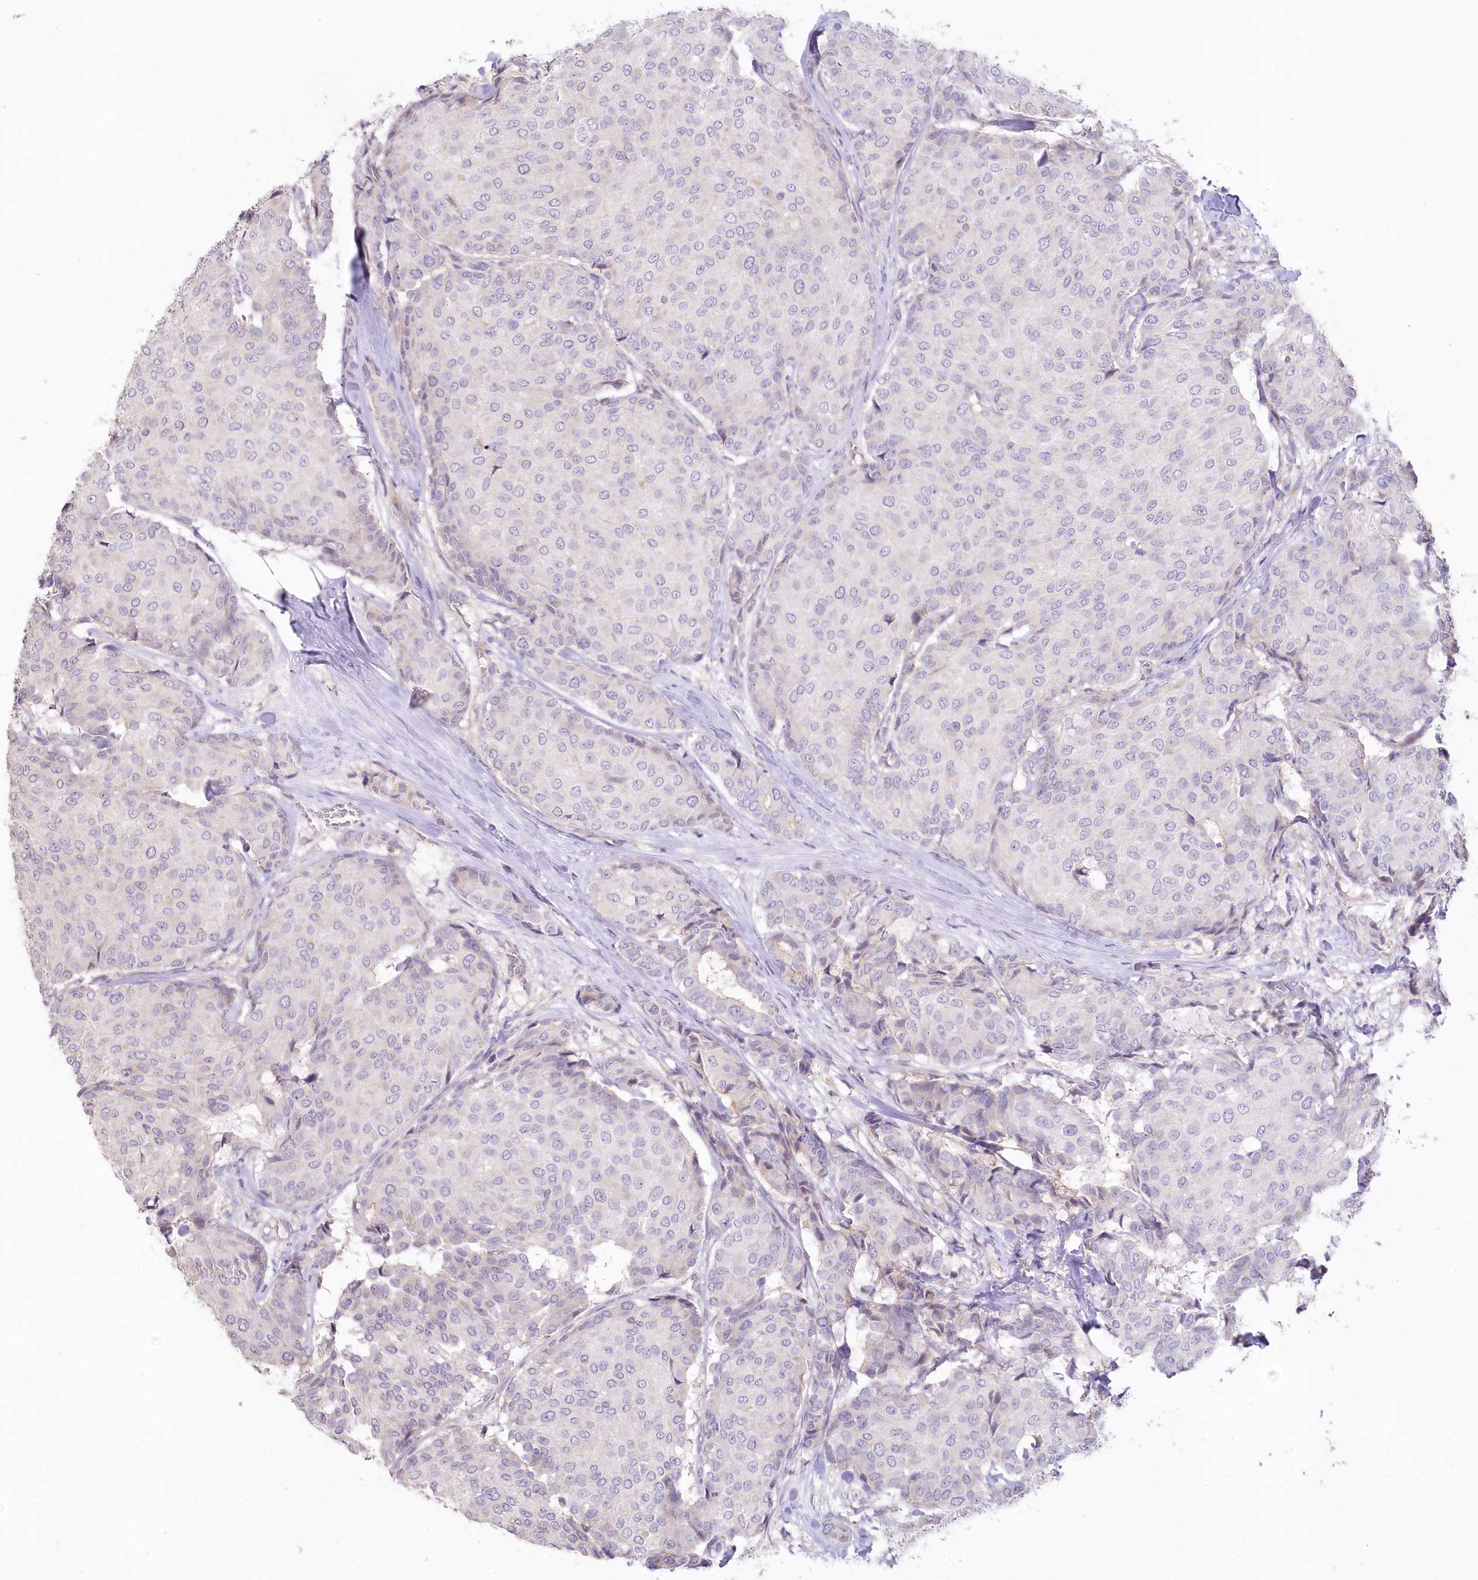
{"staining": {"intensity": "negative", "quantity": "none", "location": "none"}, "tissue": "breast cancer", "cell_type": "Tumor cells", "image_type": "cancer", "snomed": [{"axis": "morphology", "description": "Duct carcinoma"}, {"axis": "topography", "description": "Breast"}], "caption": "Tumor cells show no significant staining in breast invasive ductal carcinoma. (Stains: DAB immunohistochemistry (IHC) with hematoxylin counter stain, Microscopy: brightfield microscopy at high magnification).", "gene": "SLC6A11", "patient": {"sex": "female", "age": 75}}